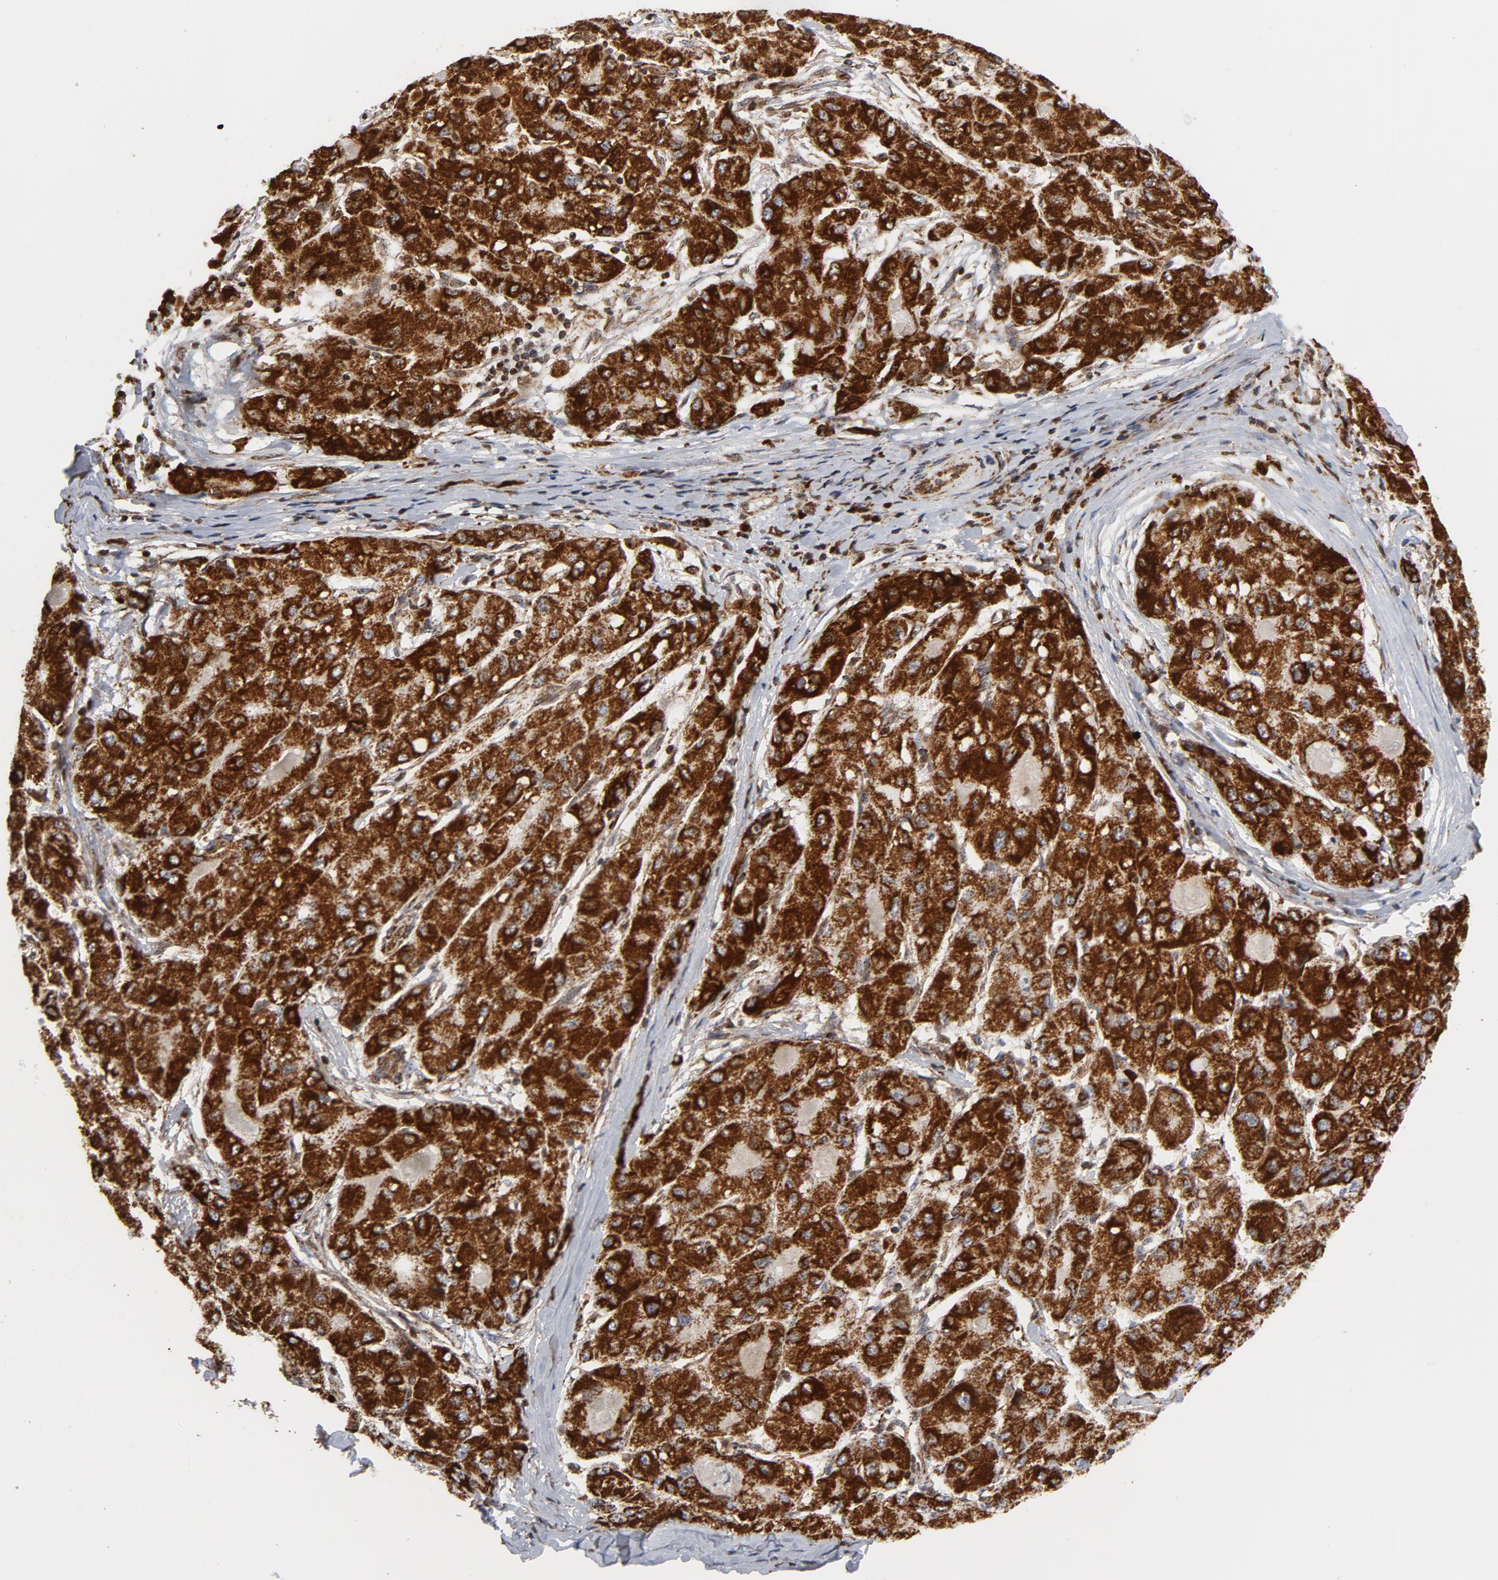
{"staining": {"intensity": "strong", "quantity": ">75%", "location": "cytoplasmic/membranous"}, "tissue": "liver cancer", "cell_type": "Tumor cells", "image_type": "cancer", "snomed": [{"axis": "morphology", "description": "Carcinoma, Hepatocellular, NOS"}, {"axis": "topography", "description": "Liver"}], "caption": "The micrograph displays staining of liver hepatocellular carcinoma, revealing strong cytoplasmic/membranous protein expression (brown color) within tumor cells.", "gene": "CYCS", "patient": {"sex": "male", "age": 80}}